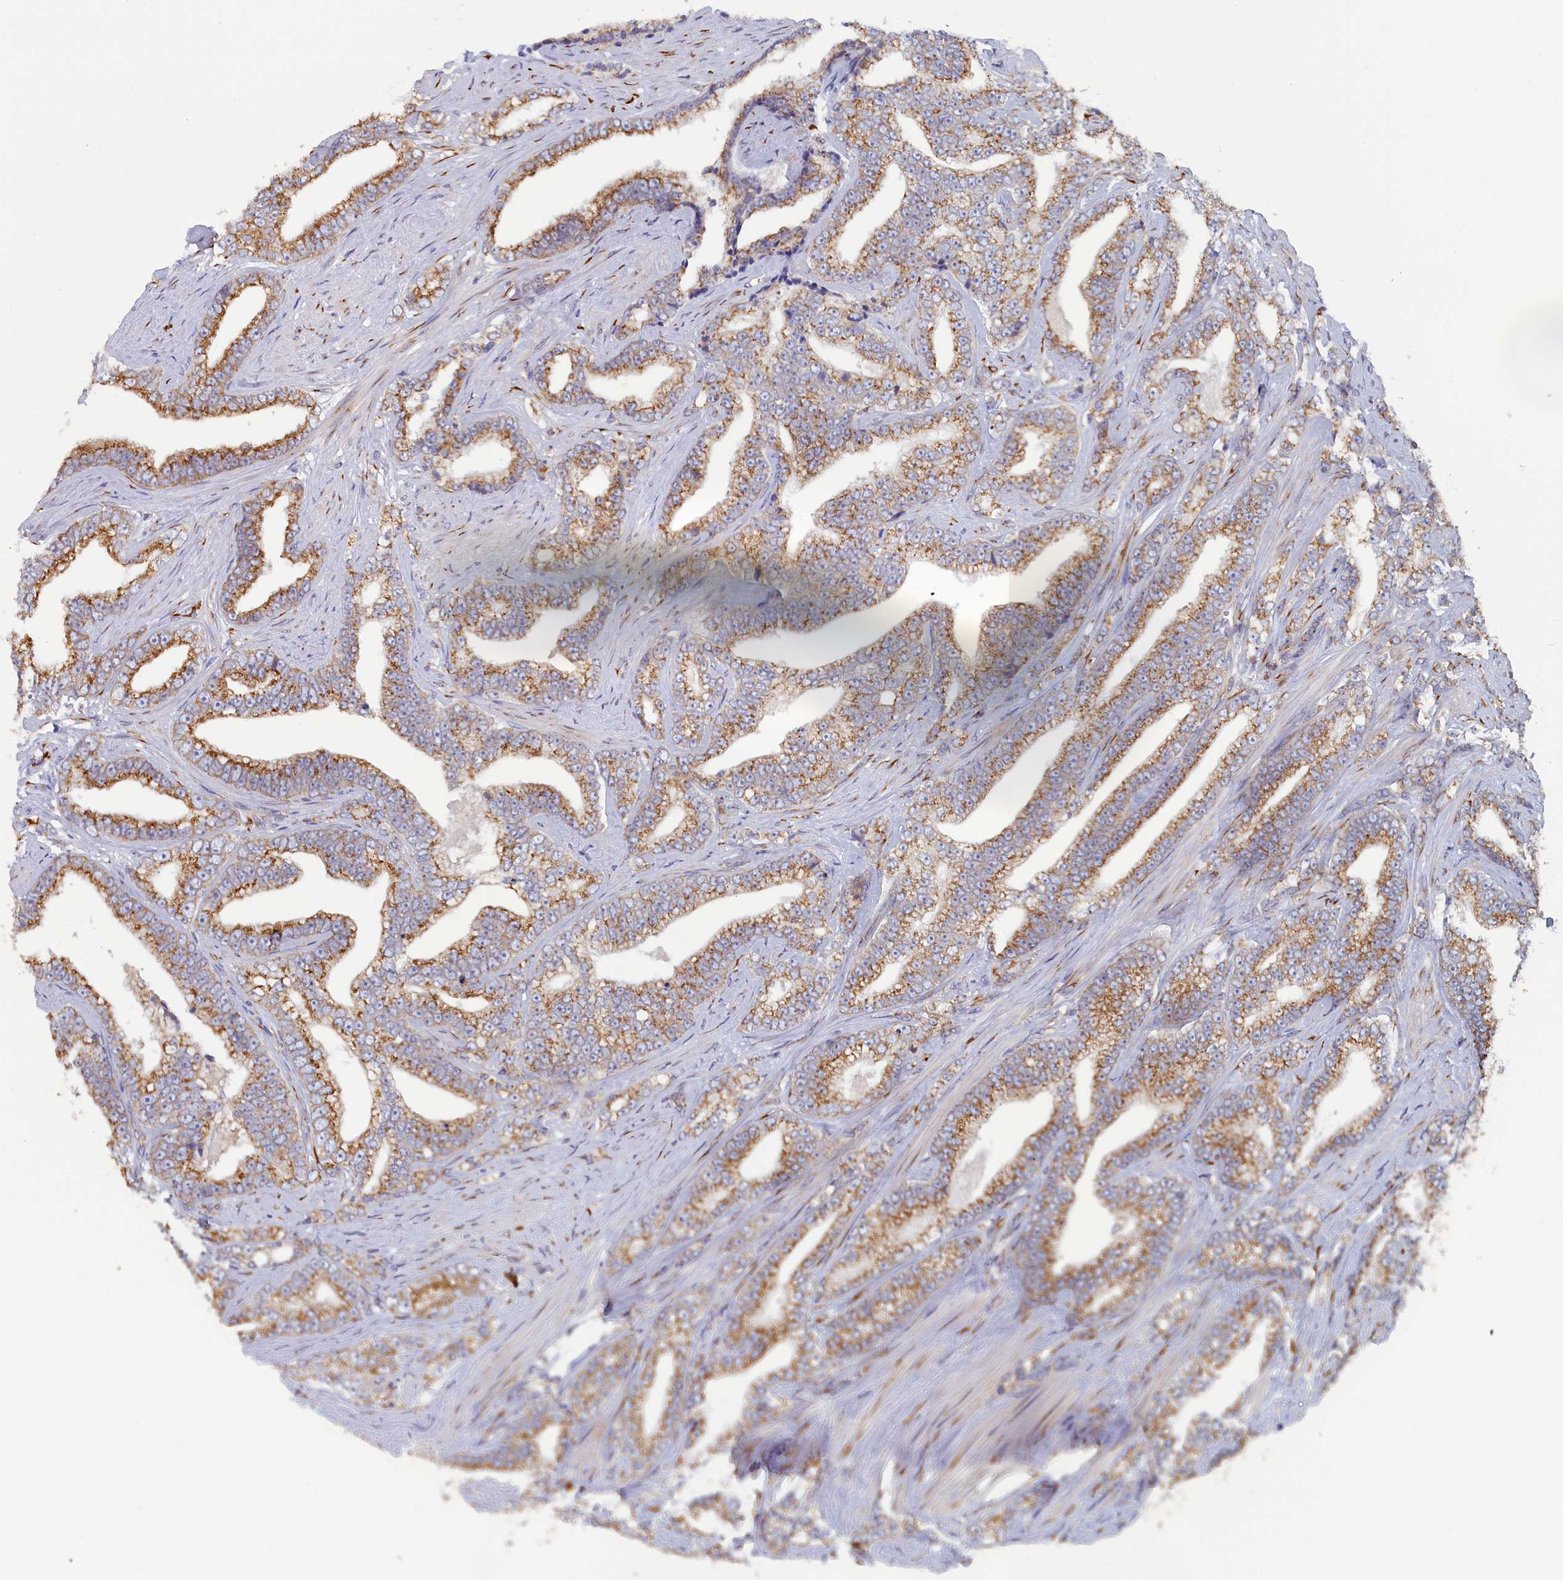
{"staining": {"intensity": "moderate", "quantity": ">75%", "location": "cytoplasmic/membranous"}, "tissue": "prostate cancer", "cell_type": "Tumor cells", "image_type": "cancer", "snomed": [{"axis": "morphology", "description": "Adenocarcinoma, High grade"}, {"axis": "topography", "description": "Prostate and seminal vesicle, NOS"}], "caption": "This histopathology image reveals immunohistochemistry staining of human prostate cancer (adenocarcinoma (high-grade)), with medium moderate cytoplasmic/membranous expression in about >75% of tumor cells.", "gene": "CCDC68", "patient": {"sex": "male", "age": 67}}